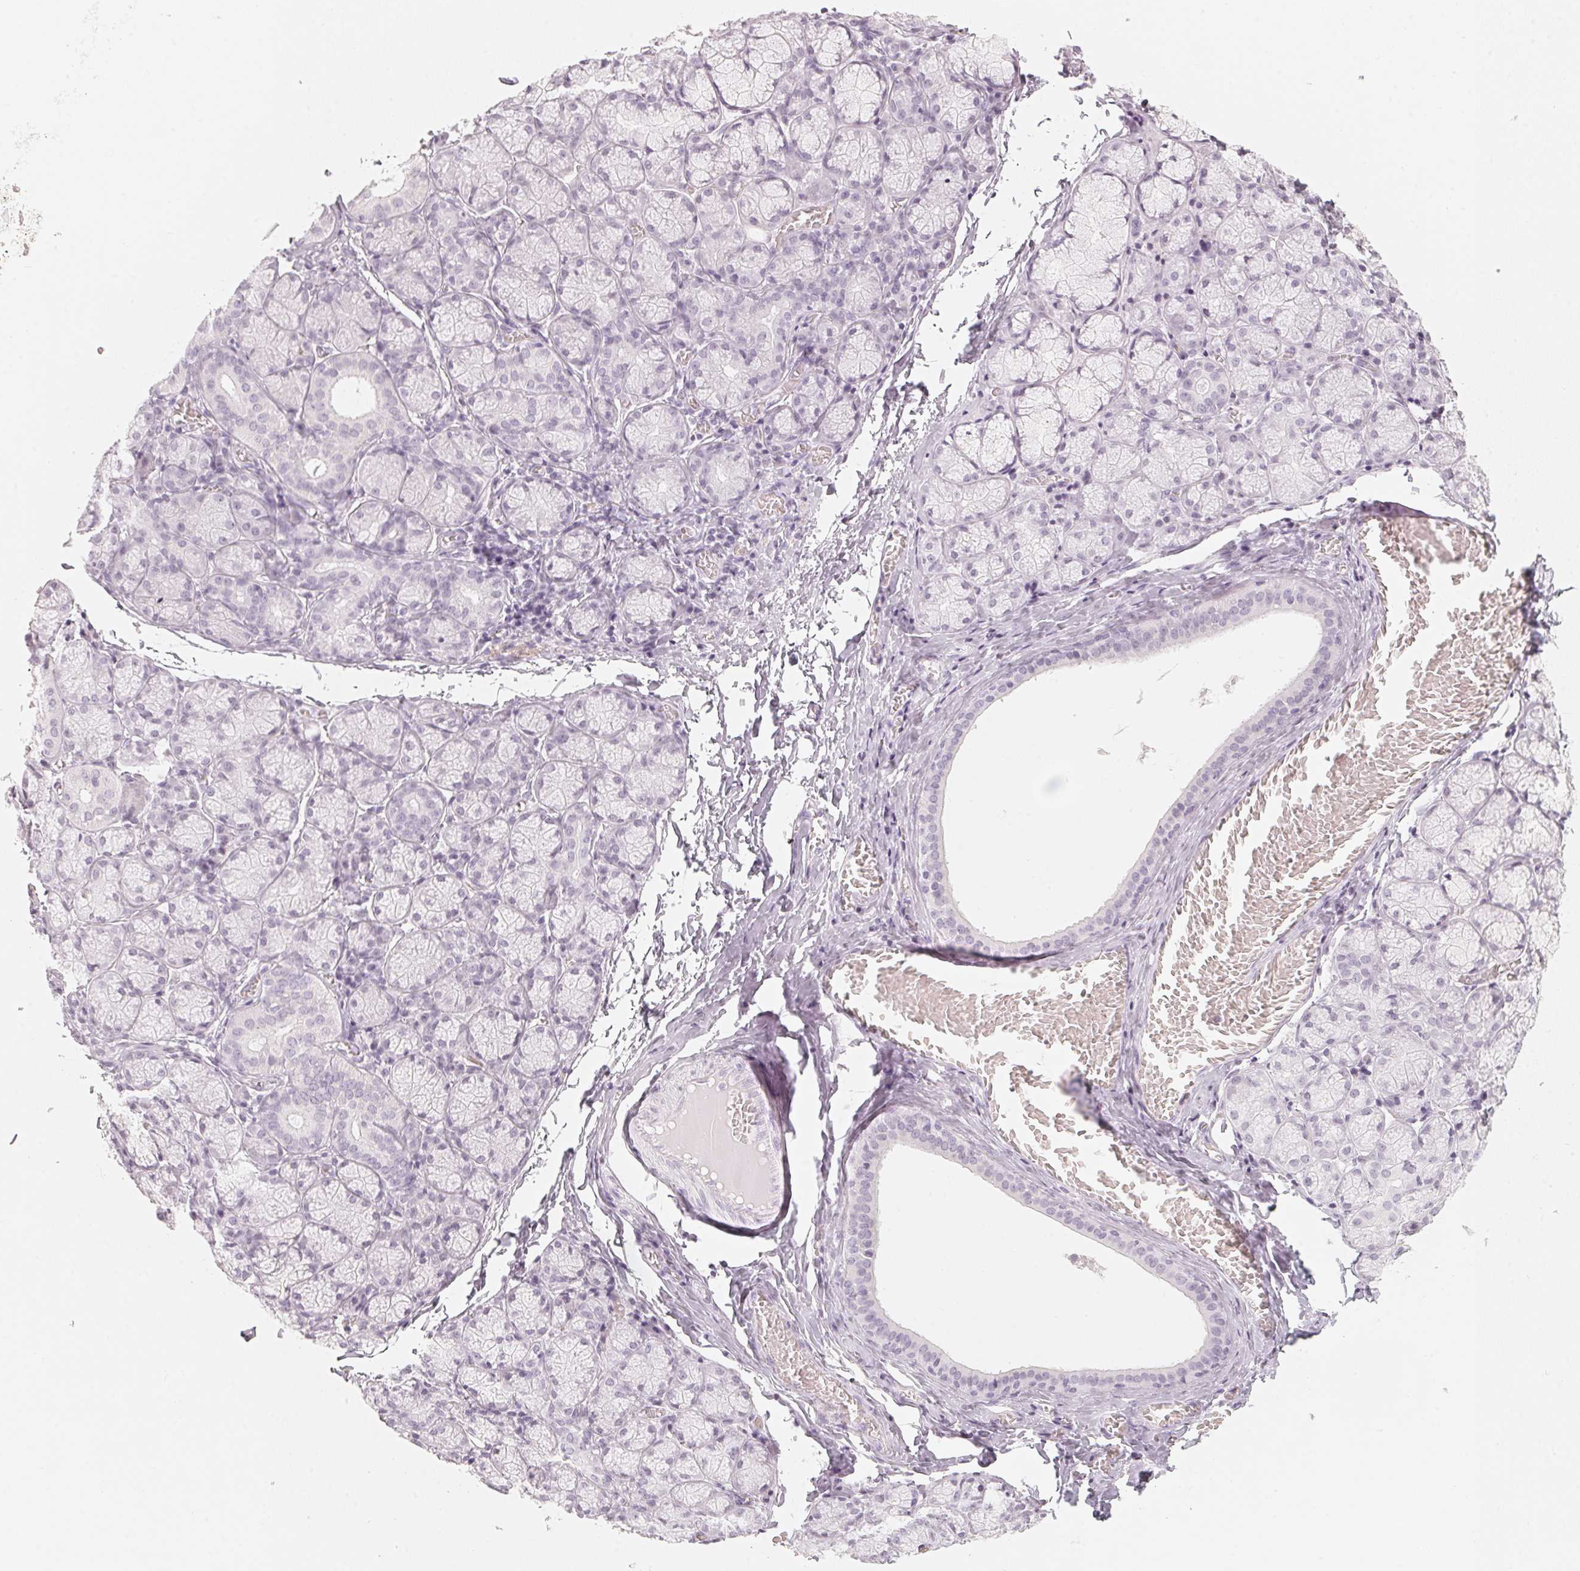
{"staining": {"intensity": "negative", "quantity": "none", "location": "none"}, "tissue": "salivary gland", "cell_type": "Glandular cells", "image_type": "normal", "snomed": [{"axis": "morphology", "description": "Normal tissue, NOS"}, {"axis": "topography", "description": "Salivary gland"}], "caption": "Glandular cells show no significant protein positivity in benign salivary gland.", "gene": "SLC22A8", "patient": {"sex": "female", "age": 24}}